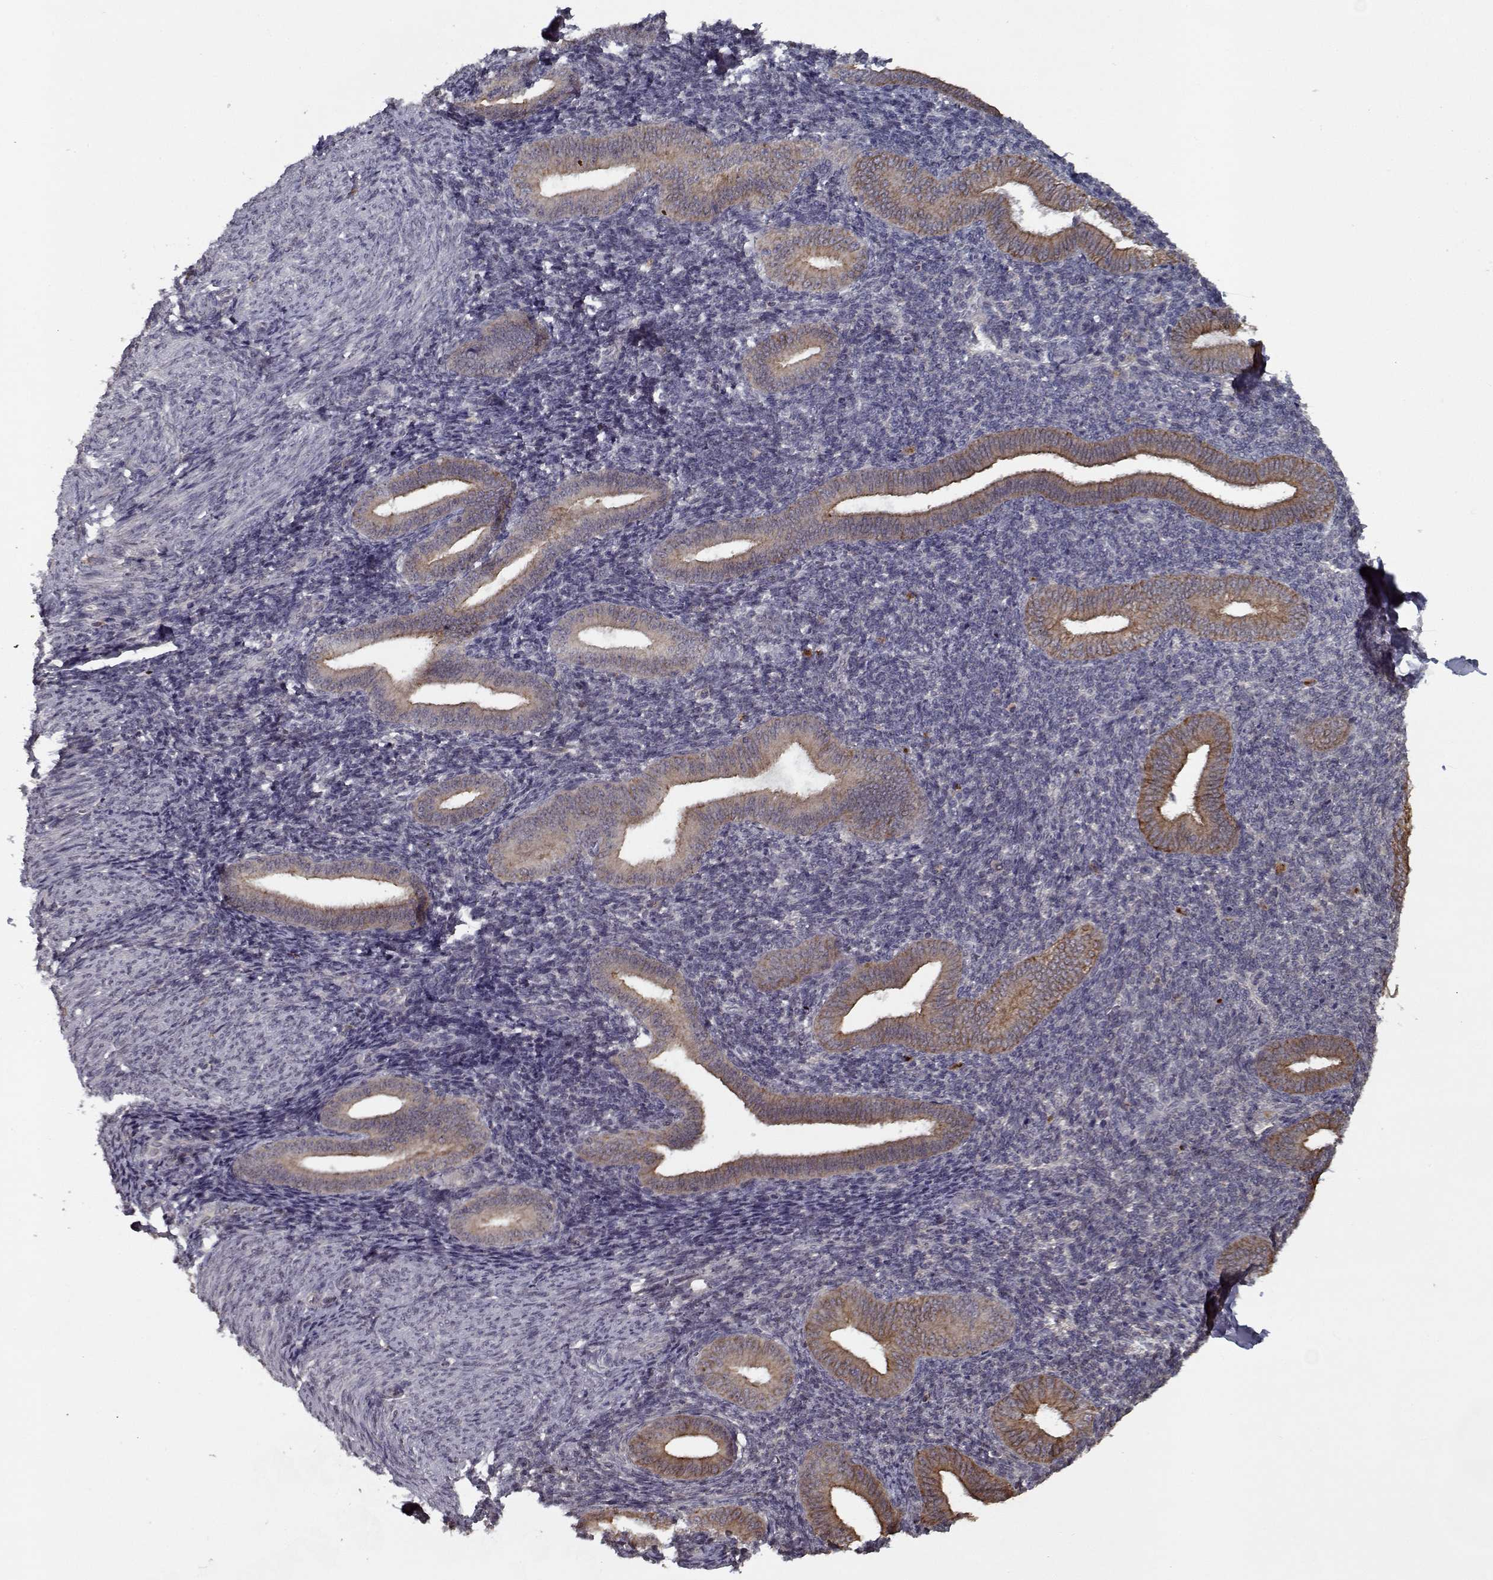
{"staining": {"intensity": "negative", "quantity": "none", "location": "none"}, "tissue": "endometrium", "cell_type": "Cells in endometrial stroma", "image_type": "normal", "snomed": [{"axis": "morphology", "description": "Normal tissue, NOS"}, {"axis": "topography", "description": "Endometrium"}], "caption": "Image shows no protein positivity in cells in endometrial stroma of benign endometrium.", "gene": "NLK", "patient": {"sex": "female", "age": 25}}